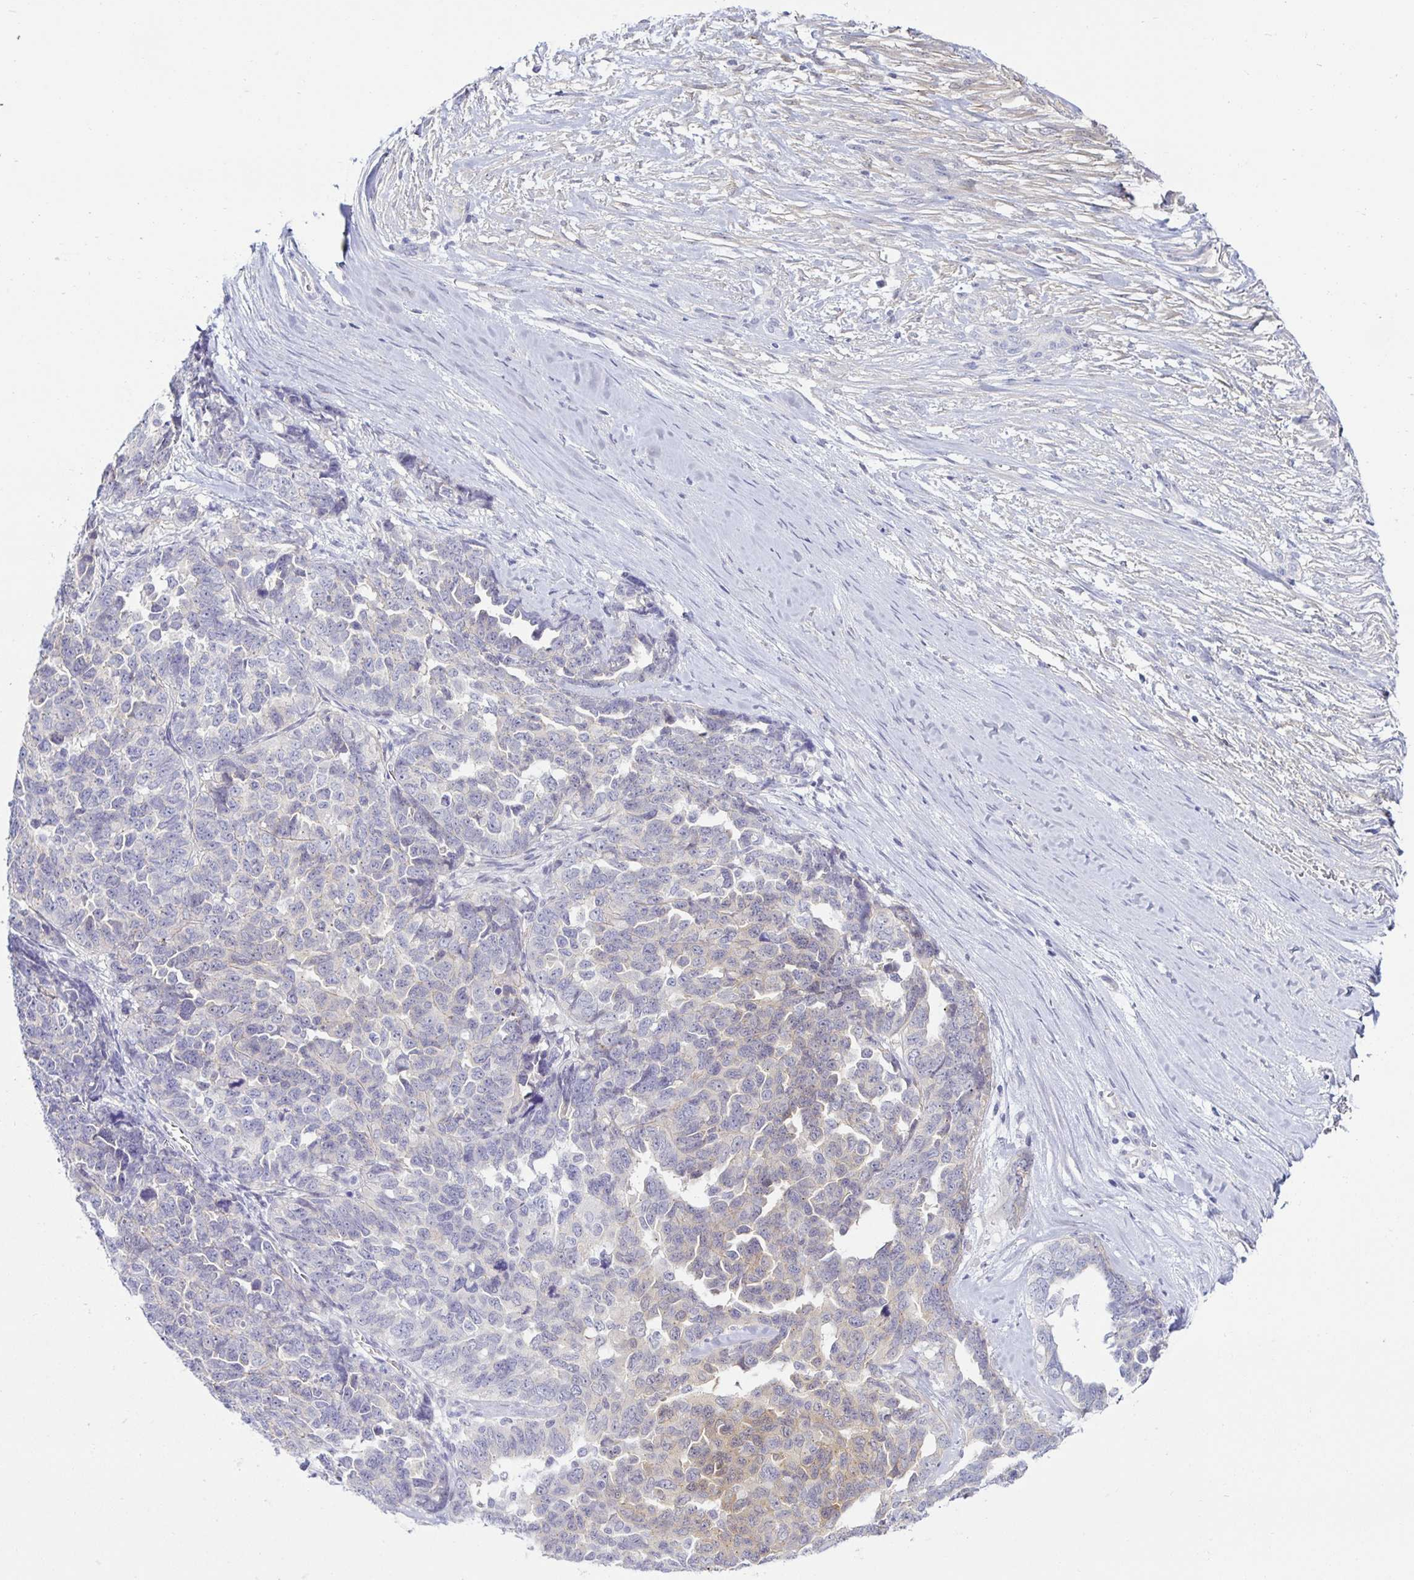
{"staining": {"intensity": "weak", "quantity": "<25%", "location": "cytoplasmic/membranous"}, "tissue": "ovarian cancer", "cell_type": "Tumor cells", "image_type": "cancer", "snomed": [{"axis": "morphology", "description": "Cystadenocarcinoma, serous, NOS"}, {"axis": "topography", "description": "Ovary"}], "caption": "Immunohistochemistry (IHC) image of neoplastic tissue: ovarian cancer stained with DAB shows no significant protein expression in tumor cells.", "gene": "MON2", "patient": {"sex": "female", "age": 69}}